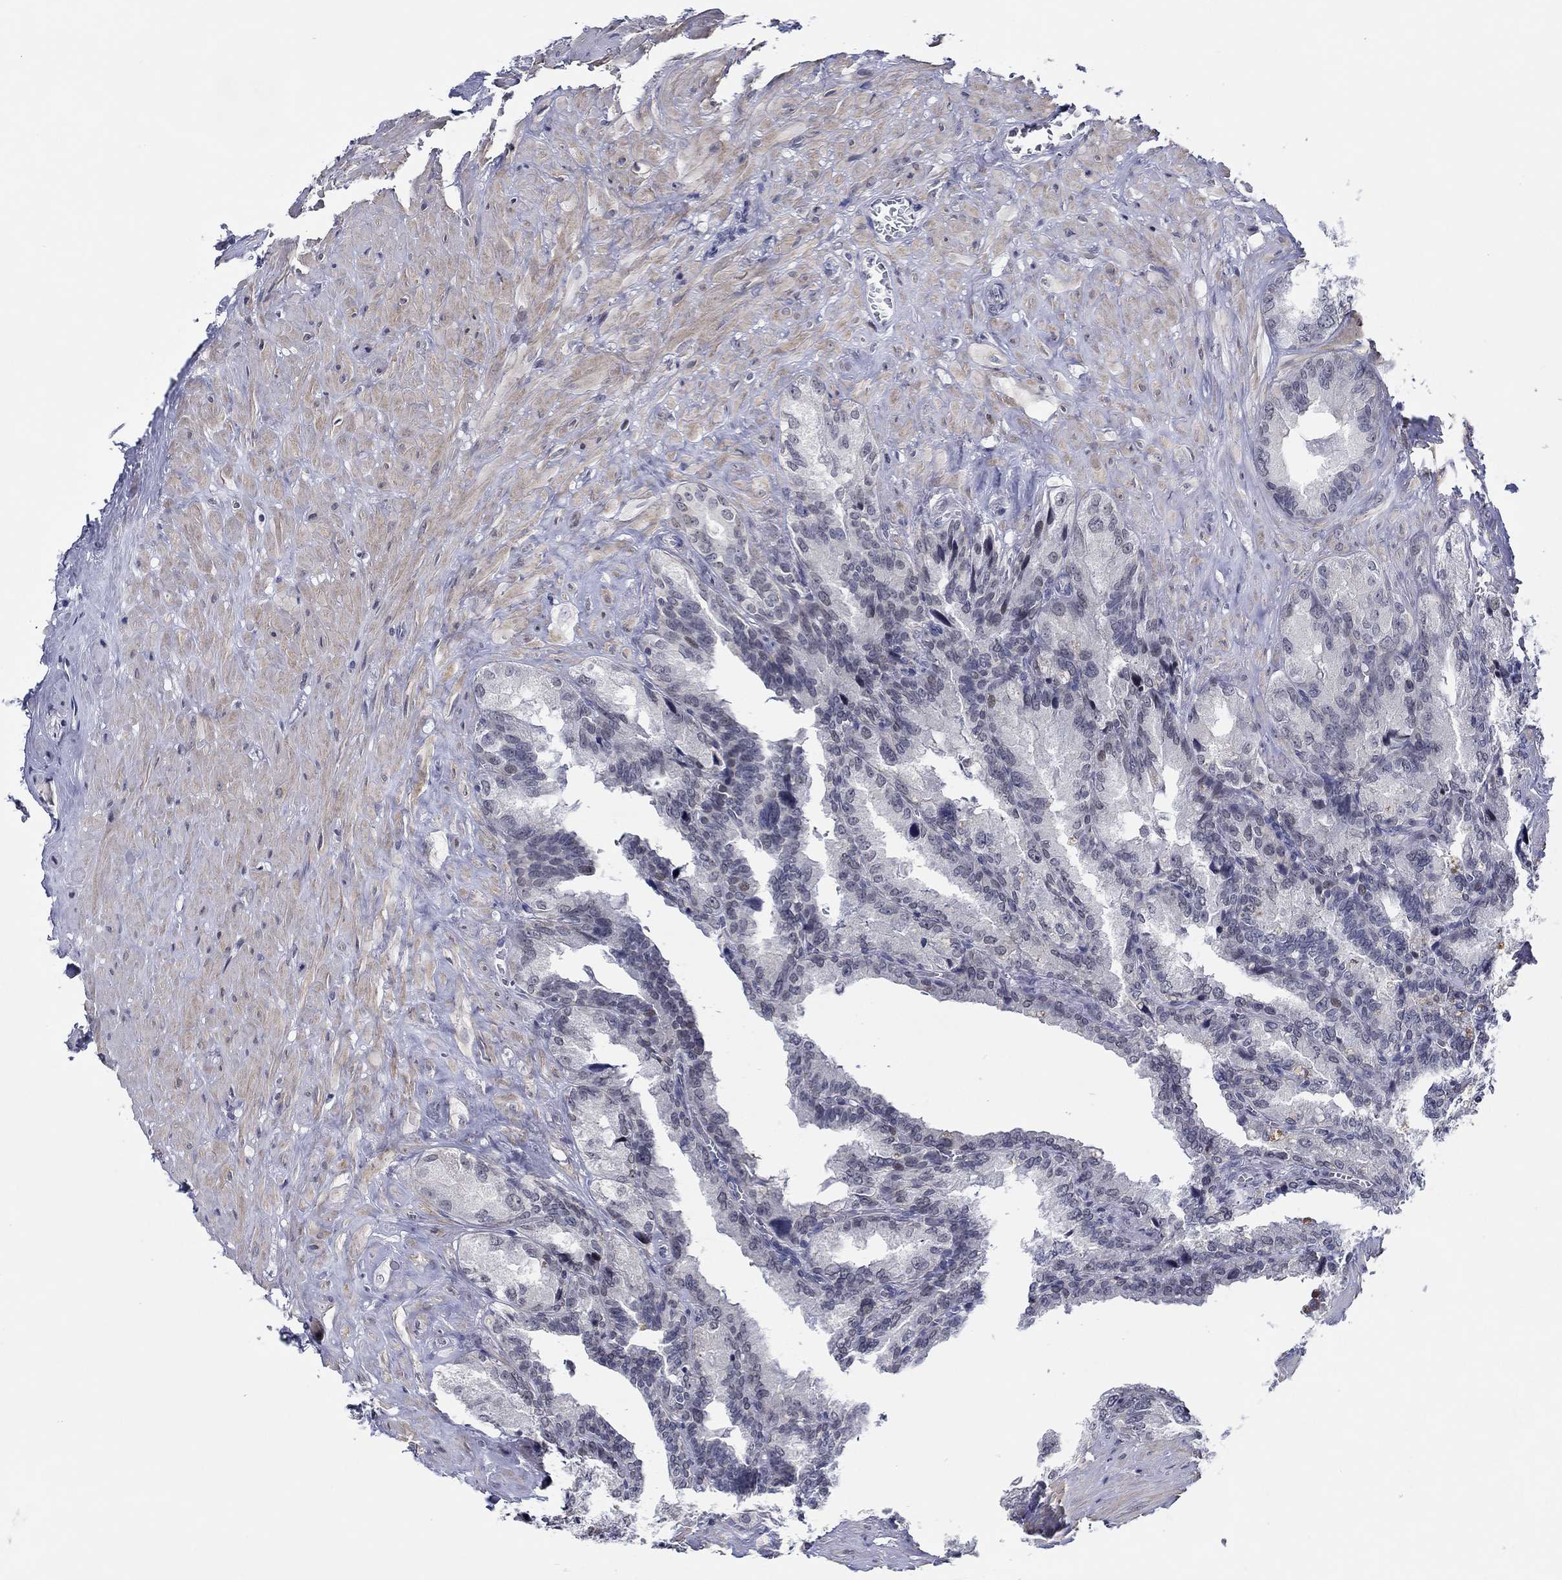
{"staining": {"intensity": "negative", "quantity": "none", "location": "none"}, "tissue": "seminal vesicle", "cell_type": "Glandular cells", "image_type": "normal", "snomed": [{"axis": "morphology", "description": "Normal tissue, NOS"}, {"axis": "topography", "description": "Seminal veicle"}], "caption": "Immunohistochemistry (IHC) histopathology image of unremarkable seminal vesicle: human seminal vesicle stained with DAB (3,3'-diaminobenzidine) exhibits no significant protein positivity in glandular cells.", "gene": "SLC34A1", "patient": {"sex": "male", "age": 72}}